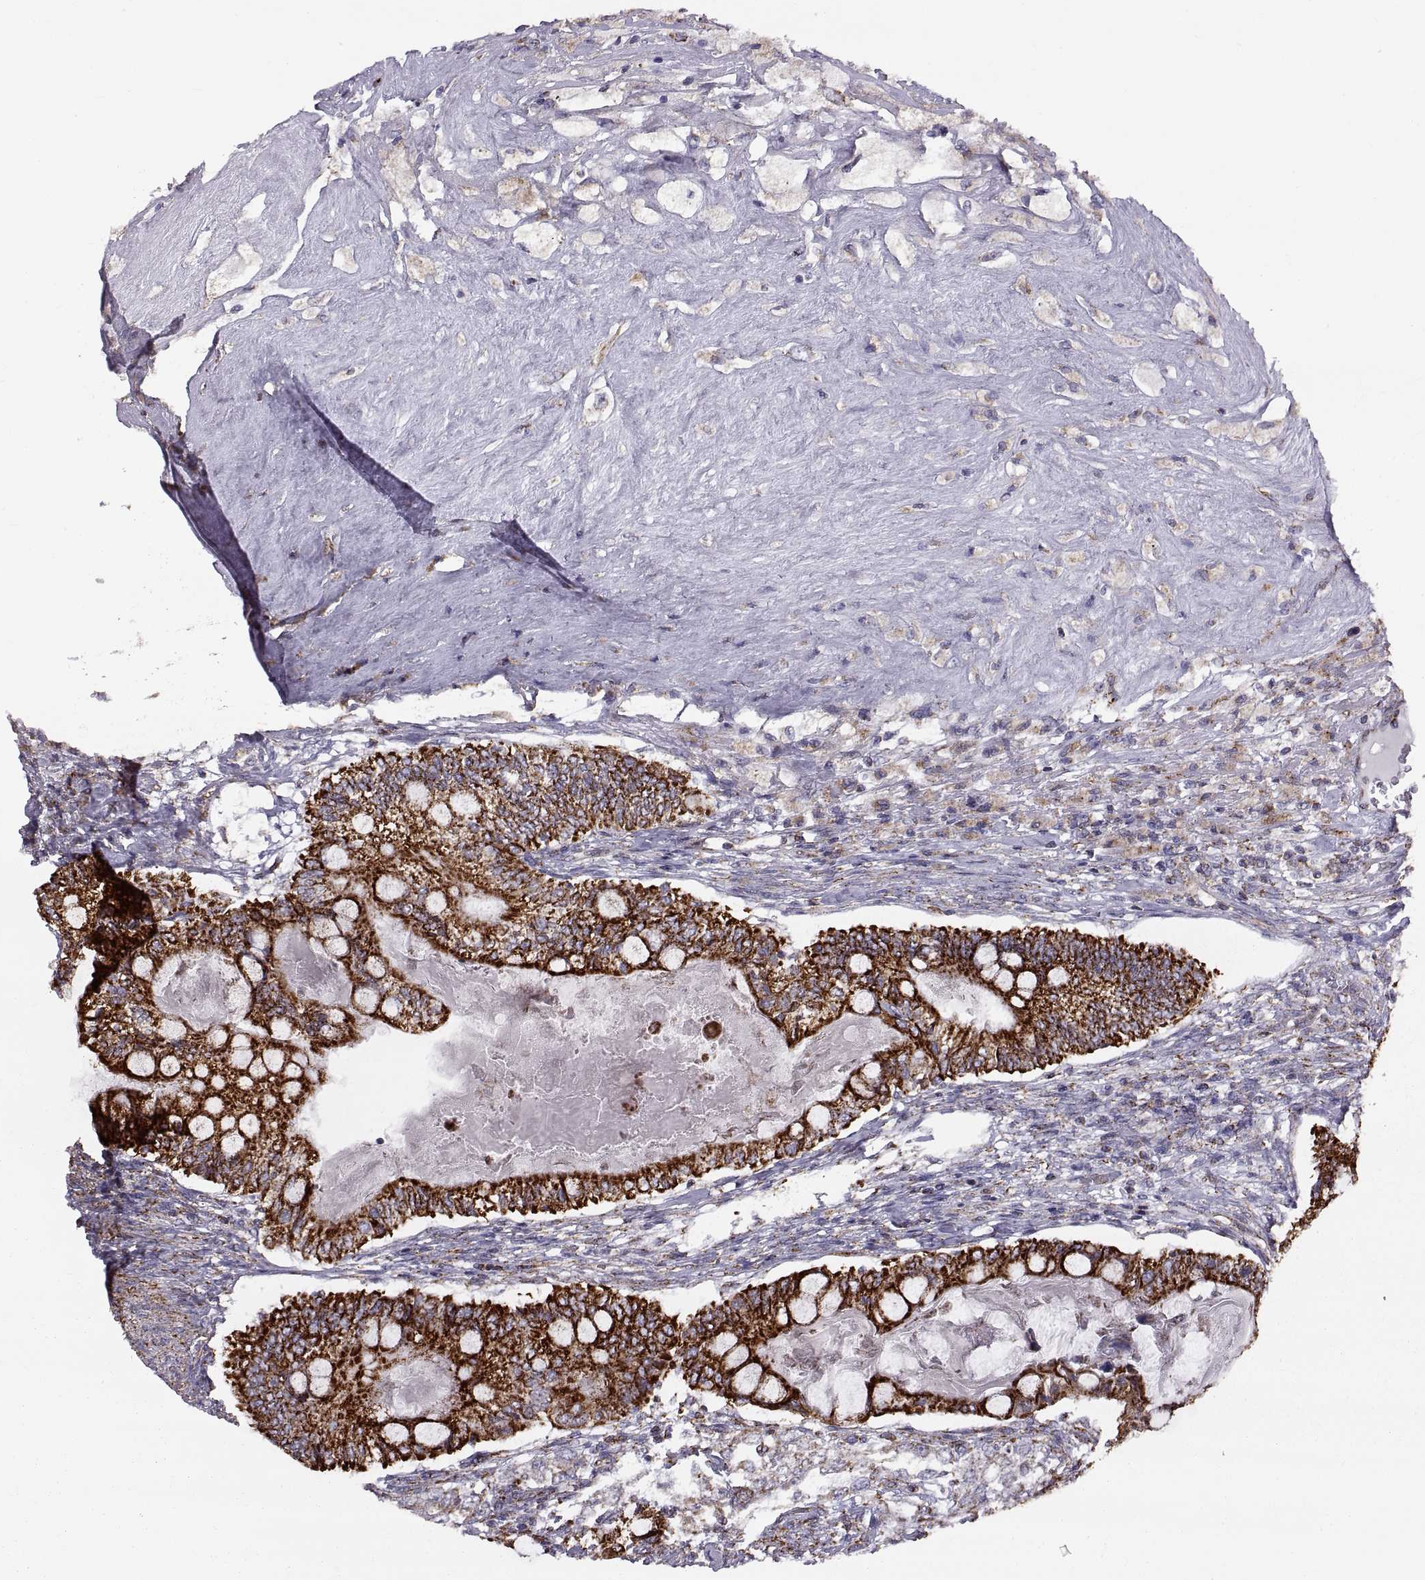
{"staining": {"intensity": "strong", "quantity": ">75%", "location": "cytoplasmic/membranous"}, "tissue": "testis cancer", "cell_type": "Tumor cells", "image_type": "cancer", "snomed": [{"axis": "morphology", "description": "Seminoma, NOS"}, {"axis": "morphology", "description": "Carcinoma, Embryonal, NOS"}, {"axis": "topography", "description": "Testis"}], "caption": "Protein staining of seminoma (testis) tissue reveals strong cytoplasmic/membranous staining in about >75% of tumor cells.", "gene": "ARSD", "patient": {"sex": "male", "age": 41}}